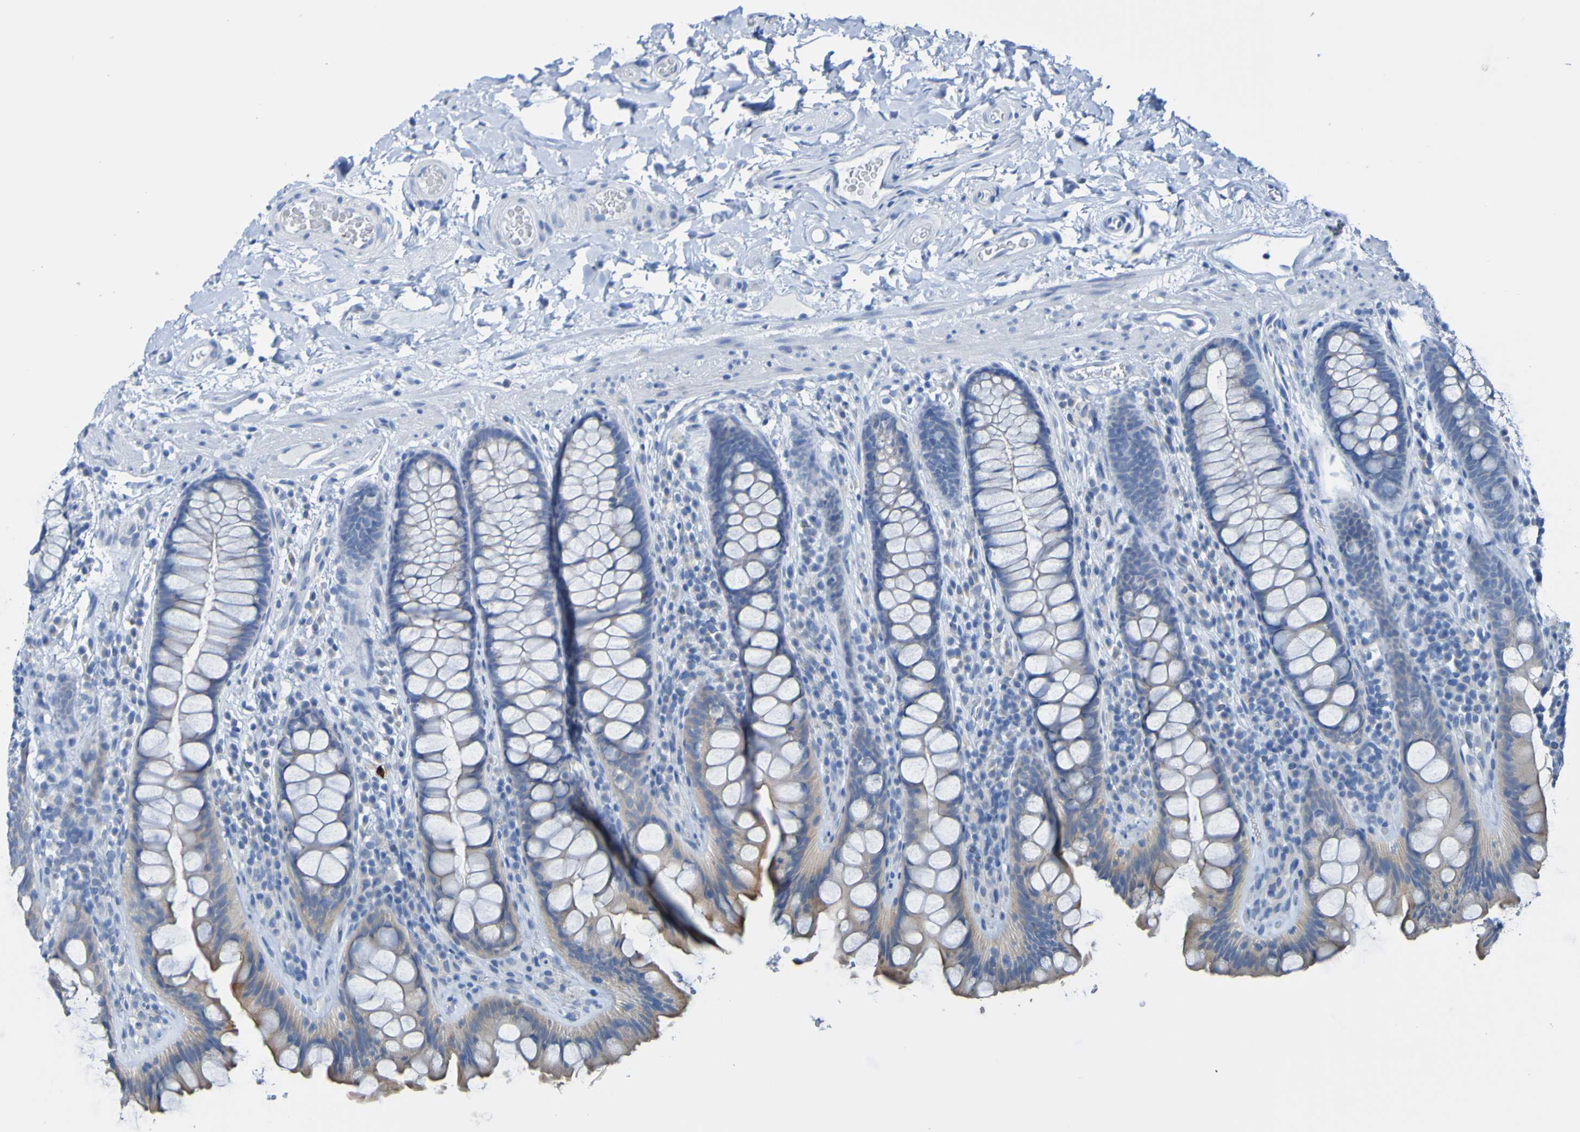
{"staining": {"intensity": "negative", "quantity": "none", "location": "none"}, "tissue": "colon", "cell_type": "Endothelial cells", "image_type": "normal", "snomed": [{"axis": "morphology", "description": "Normal tissue, NOS"}, {"axis": "topography", "description": "Colon"}], "caption": "Immunohistochemistry (IHC) of benign colon shows no expression in endothelial cells.", "gene": "ACMSD", "patient": {"sex": "female", "age": 80}}